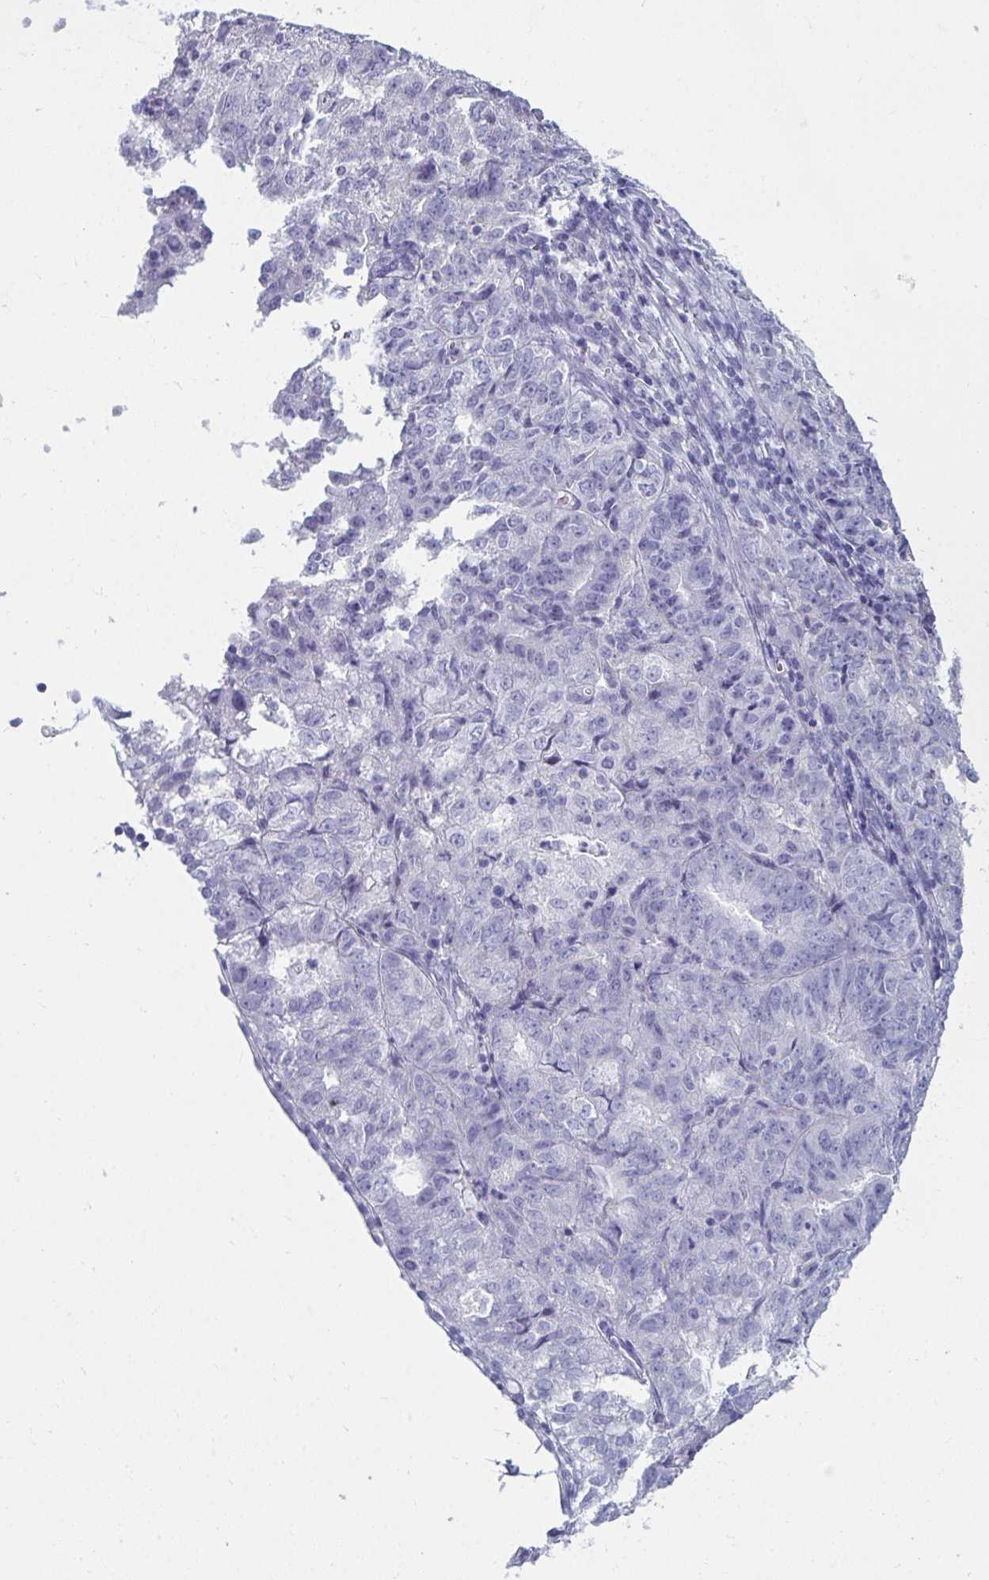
{"staining": {"intensity": "negative", "quantity": "none", "location": "none"}, "tissue": "endometrial cancer", "cell_type": "Tumor cells", "image_type": "cancer", "snomed": [{"axis": "morphology", "description": "Adenocarcinoma, NOS"}, {"axis": "topography", "description": "Endometrium"}], "caption": "Protein analysis of endometrial cancer (adenocarcinoma) demonstrates no significant positivity in tumor cells.", "gene": "QDPR", "patient": {"sex": "female", "age": 61}}